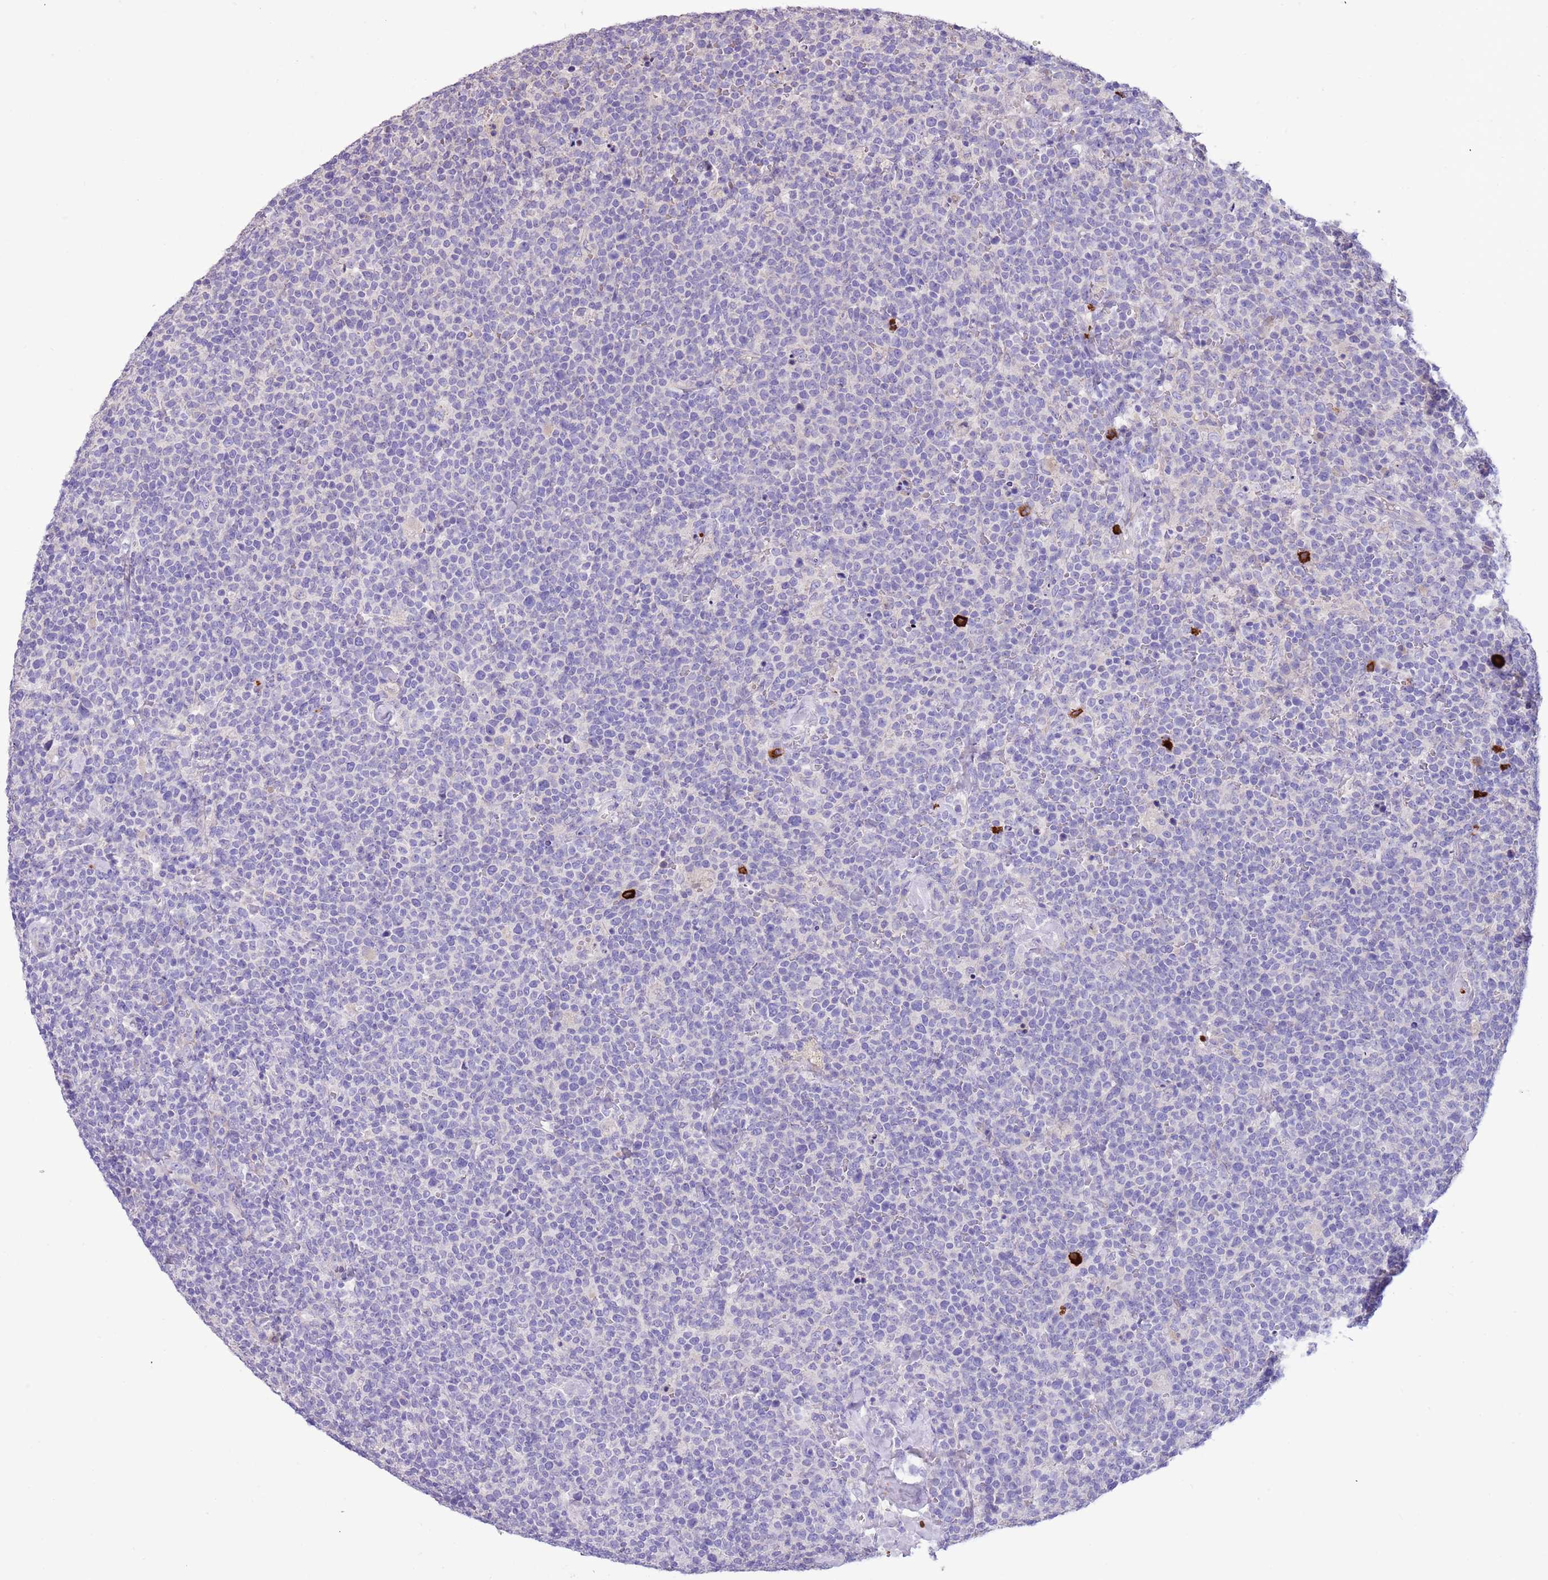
{"staining": {"intensity": "negative", "quantity": "none", "location": "none"}, "tissue": "lymphoma", "cell_type": "Tumor cells", "image_type": "cancer", "snomed": [{"axis": "morphology", "description": "Malignant lymphoma, non-Hodgkin's type, High grade"}, {"axis": "topography", "description": "Lymph node"}], "caption": "A histopathology image of high-grade malignant lymphoma, non-Hodgkin's type stained for a protein shows no brown staining in tumor cells.", "gene": "TRMO", "patient": {"sex": "male", "age": 61}}